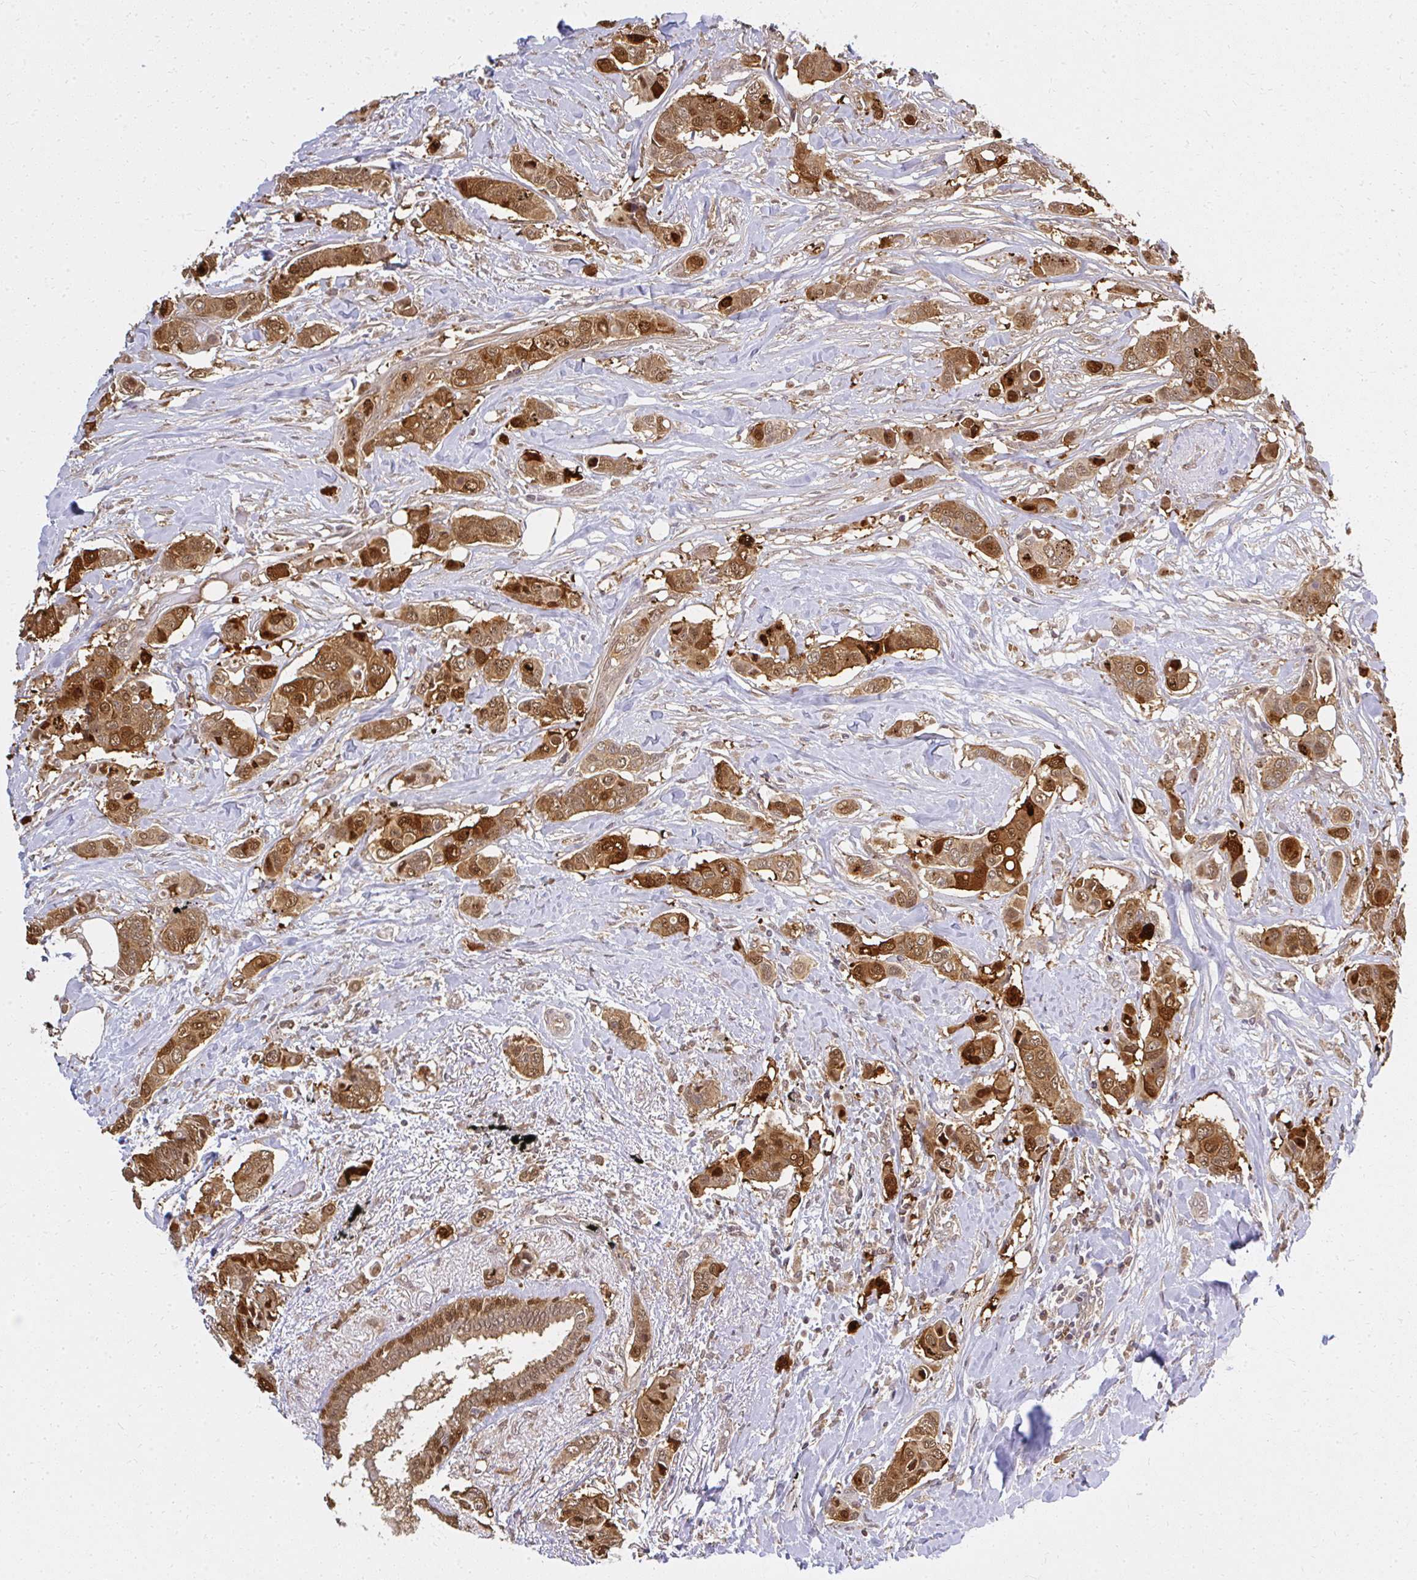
{"staining": {"intensity": "strong", "quantity": ">75%", "location": "cytoplasmic/membranous,nuclear"}, "tissue": "breast cancer", "cell_type": "Tumor cells", "image_type": "cancer", "snomed": [{"axis": "morphology", "description": "Lobular carcinoma"}, {"axis": "topography", "description": "Breast"}], "caption": "A histopathology image of human breast cancer stained for a protein exhibits strong cytoplasmic/membranous and nuclear brown staining in tumor cells. Immunohistochemistry stains the protein in brown and the nuclei are stained blue.", "gene": "LARS2", "patient": {"sex": "female", "age": 51}}